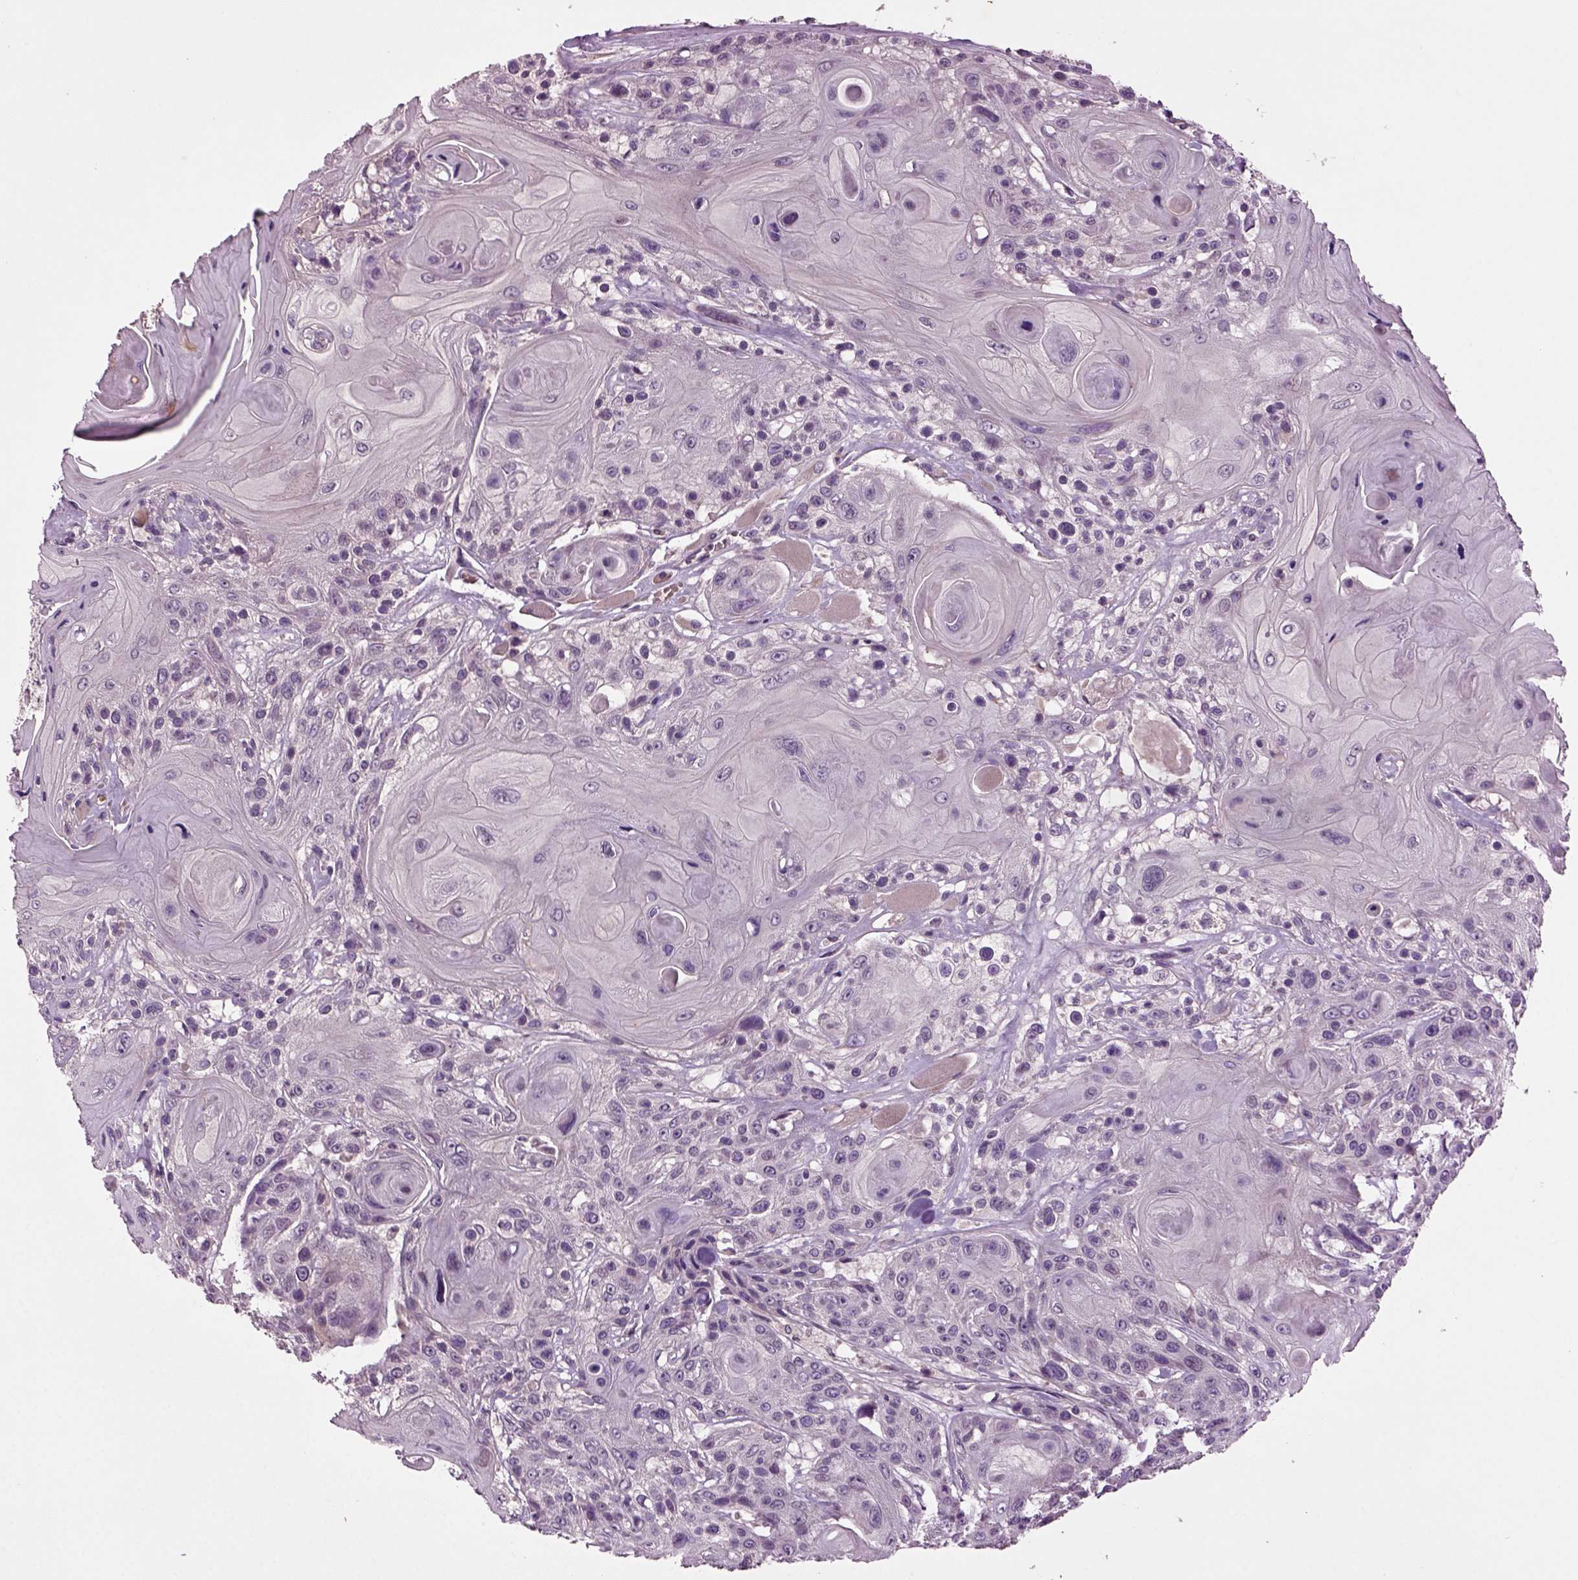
{"staining": {"intensity": "negative", "quantity": "none", "location": "none"}, "tissue": "head and neck cancer", "cell_type": "Tumor cells", "image_type": "cancer", "snomed": [{"axis": "morphology", "description": "Squamous cell carcinoma, NOS"}, {"axis": "topography", "description": "Head-Neck"}], "caption": "This is an IHC photomicrograph of human squamous cell carcinoma (head and neck). There is no staining in tumor cells.", "gene": "SLC17A6", "patient": {"sex": "female", "age": 59}}